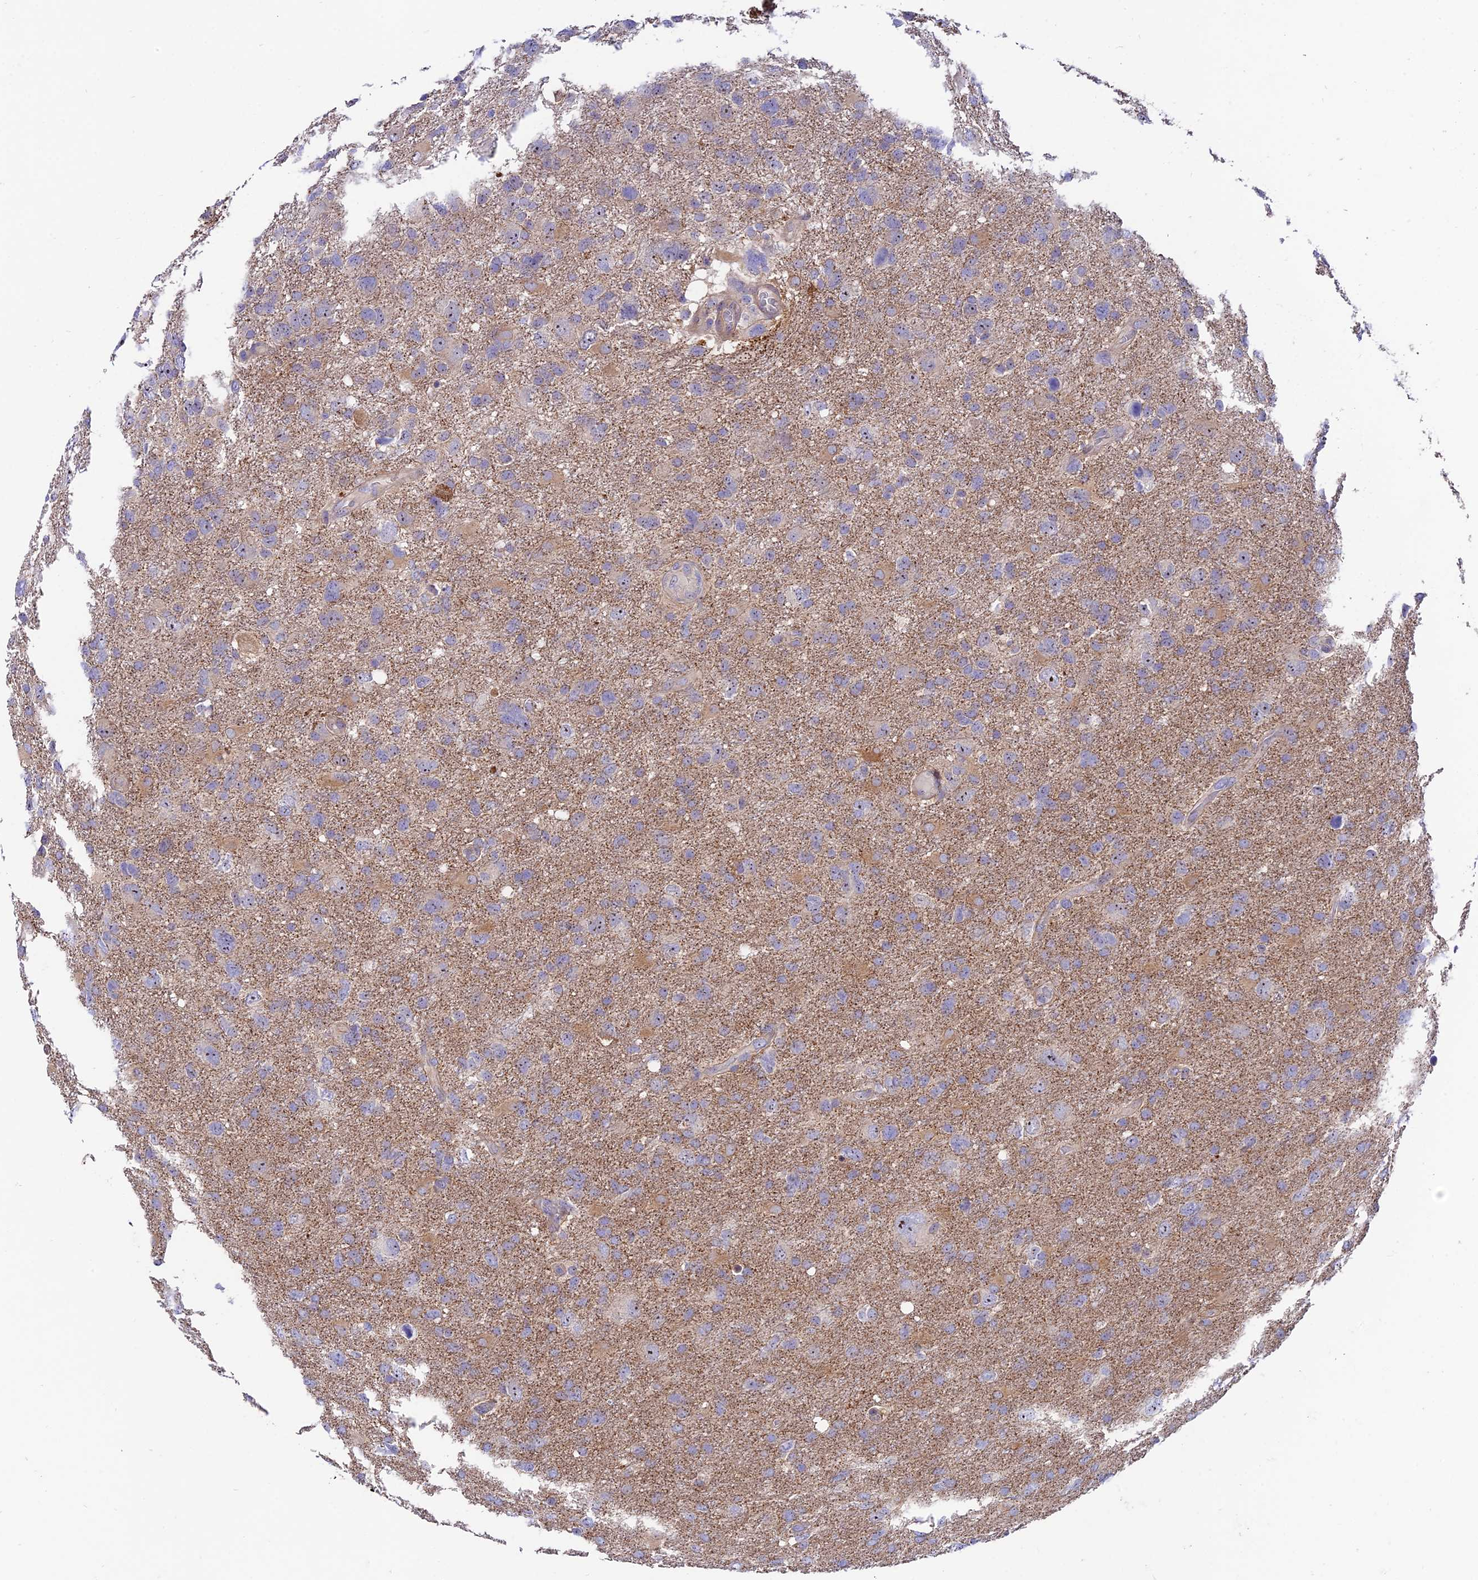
{"staining": {"intensity": "negative", "quantity": "none", "location": "none"}, "tissue": "glioma", "cell_type": "Tumor cells", "image_type": "cancer", "snomed": [{"axis": "morphology", "description": "Glioma, malignant, High grade"}, {"axis": "topography", "description": "Brain"}], "caption": "The photomicrograph displays no significant expression in tumor cells of malignant high-grade glioma. (Brightfield microscopy of DAB (3,3'-diaminobenzidine) IHC at high magnification).", "gene": "DUSP29", "patient": {"sex": "male", "age": 61}}